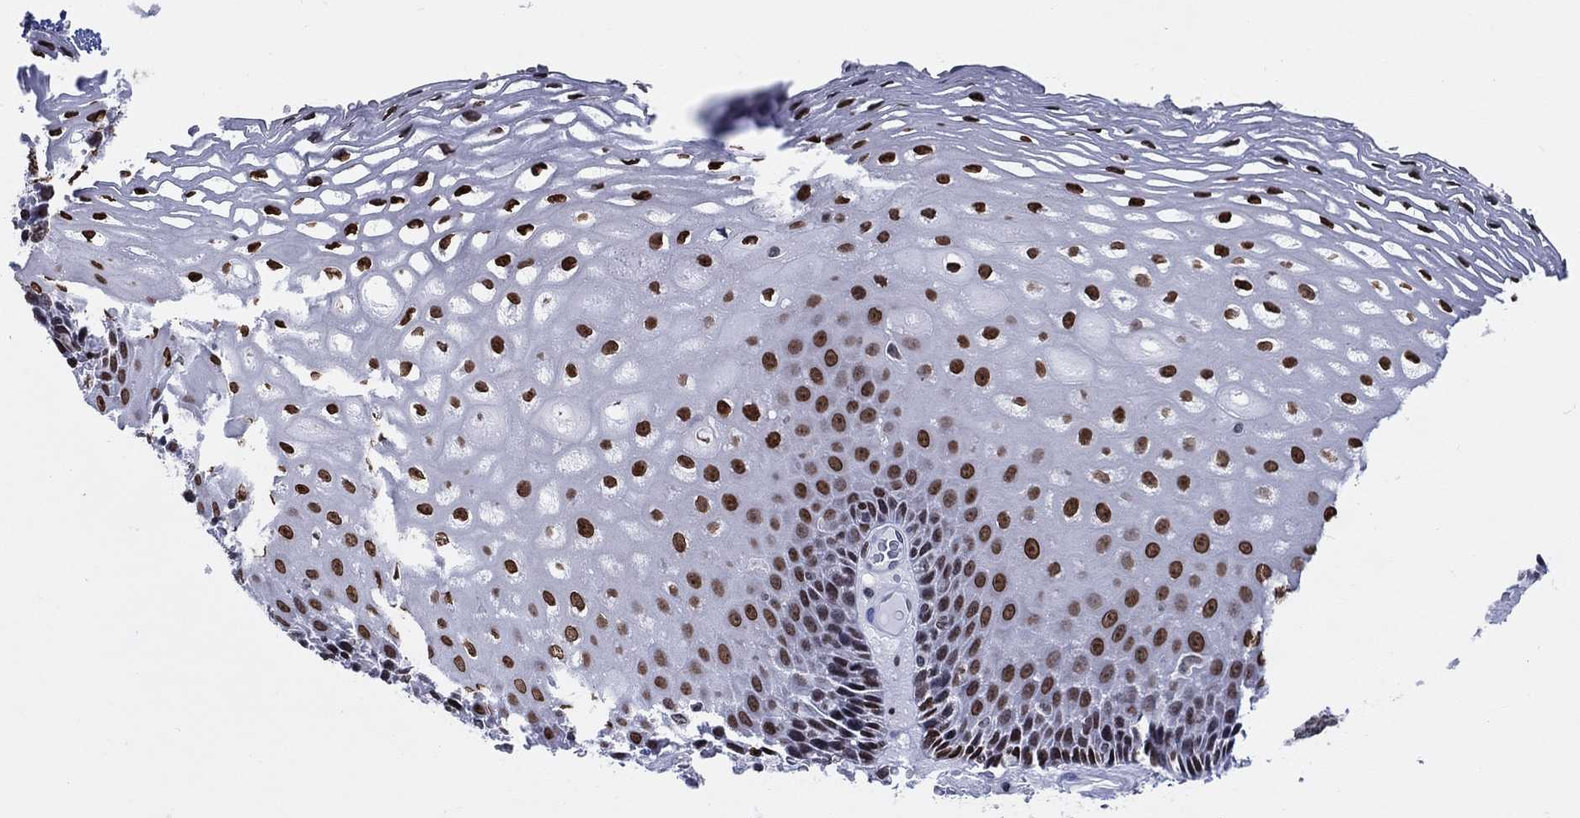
{"staining": {"intensity": "strong", "quantity": "25%-75%", "location": "nuclear"}, "tissue": "esophagus", "cell_type": "Squamous epithelial cells", "image_type": "normal", "snomed": [{"axis": "morphology", "description": "Normal tissue, NOS"}, {"axis": "topography", "description": "Esophagus"}], "caption": "Normal esophagus was stained to show a protein in brown. There is high levels of strong nuclear staining in approximately 25%-75% of squamous epithelial cells.", "gene": "HMGA1", "patient": {"sex": "male", "age": 76}}